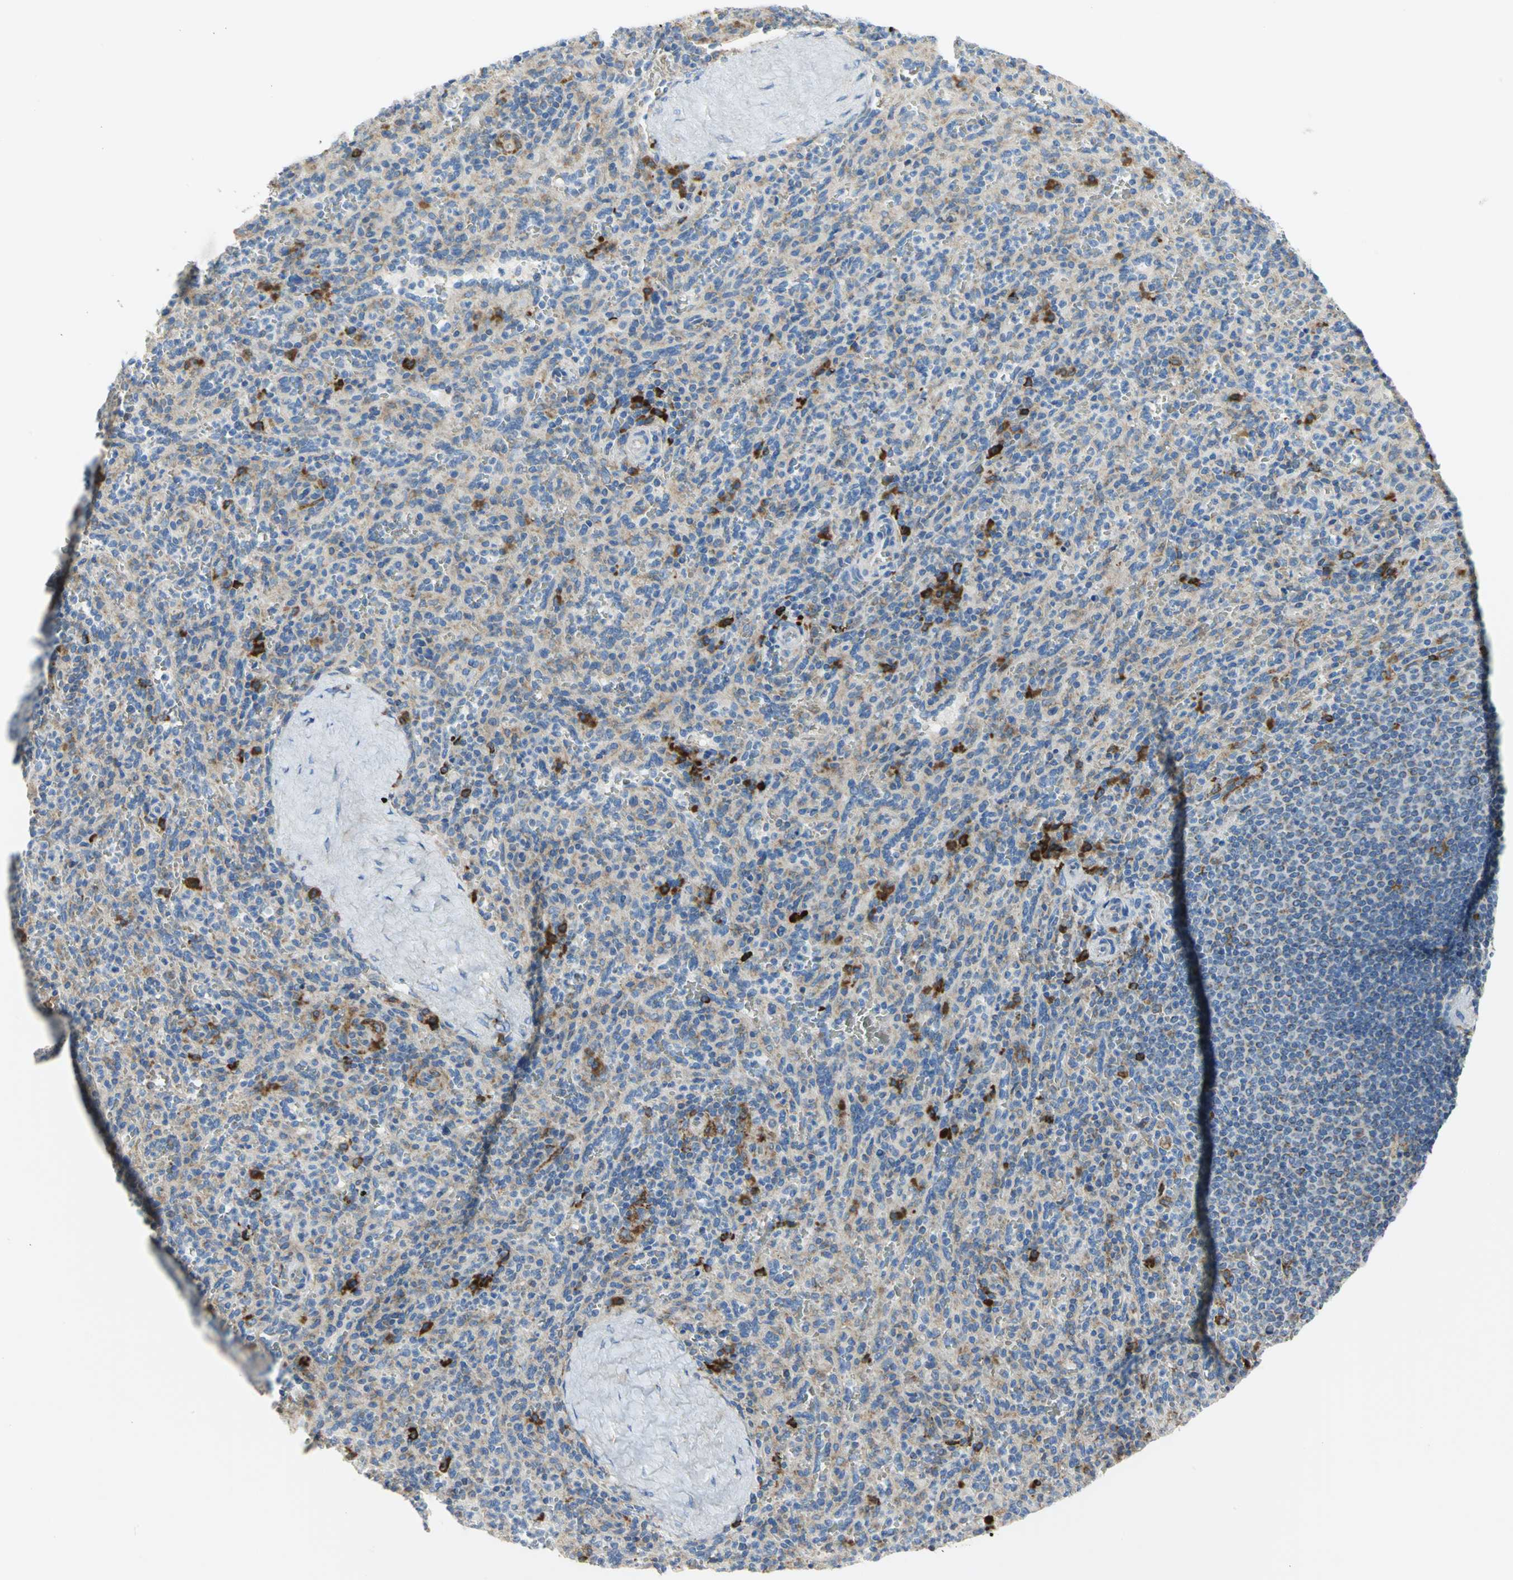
{"staining": {"intensity": "moderate", "quantity": "25%-75%", "location": "cytoplasmic/membranous"}, "tissue": "spleen", "cell_type": "Cells in red pulp", "image_type": "normal", "snomed": [{"axis": "morphology", "description": "Normal tissue, NOS"}, {"axis": "topography", "description": "Spleen"}], "caption": "An IHC histopathology image of unremarkable tissue is shown. Protein staining in brown labels moderate cytoplasmic/membranous positivity in spleen within cells in red pulp.", "gene": "TULP4", "patient": {"sex": "male", "age": 36}}